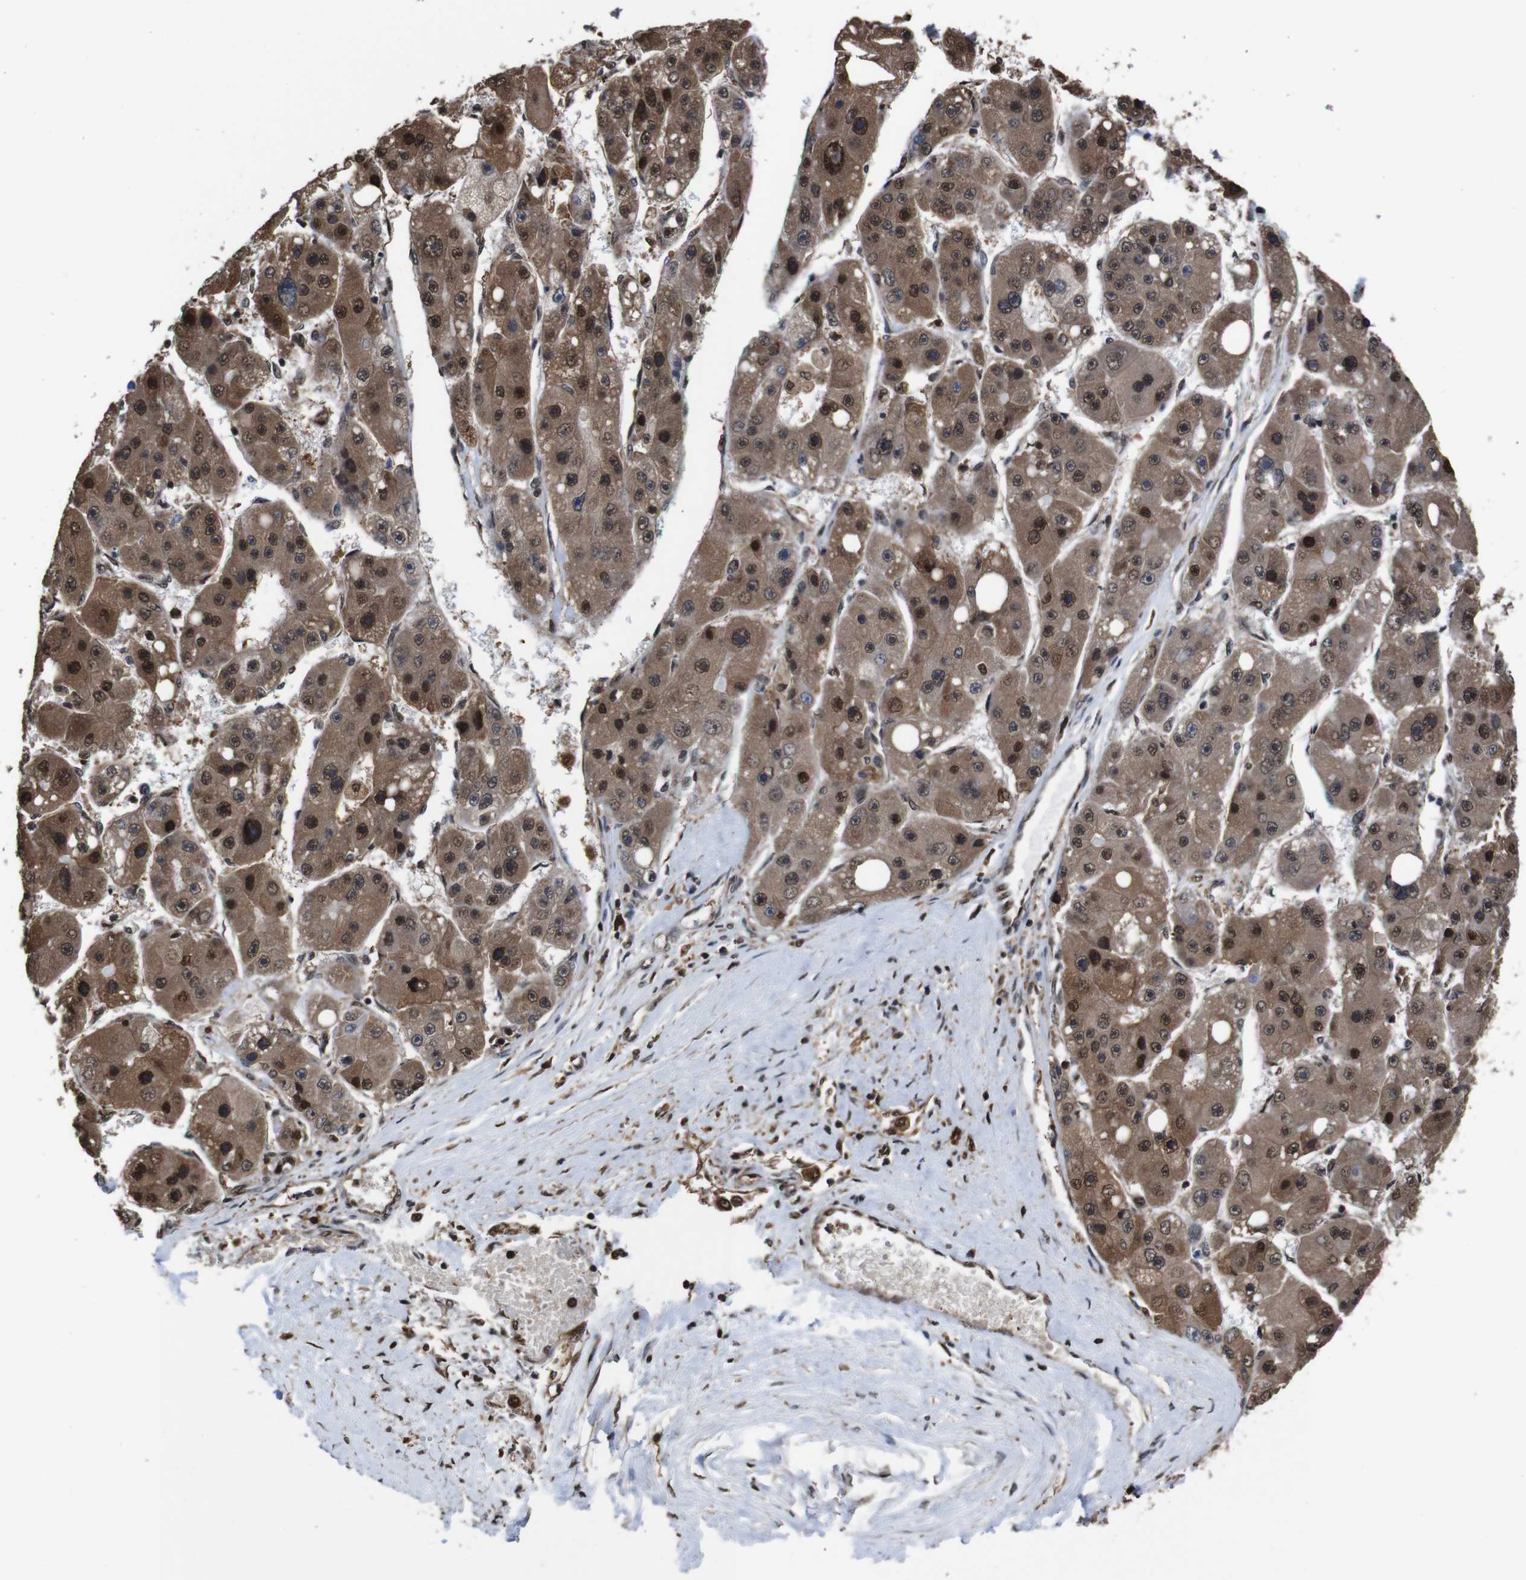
{"staining": {"intensity": "moderate", "quantity": ">75%", "location": "cytoplasmic/membranous,nuclear"}, "tissue": "liver cancer", "cell_type": "Tumor cells", "image_type": "cancer", "snomed": [{"axis": "morphology", "description": "Carcinoma, Hepatocellular, NOS"}, {"axis": "topography", "description": "Liver"}], "caption": "Immunohistochemical staining of liver cancer (hepatocellular carcinoma) shows medium levels of moderate cytoplasmic/membranous and nuclear protein expression in approximately >75% of tumor cells.", "gene": "VCP", "patient": {"sex": "female", "age": 61}}